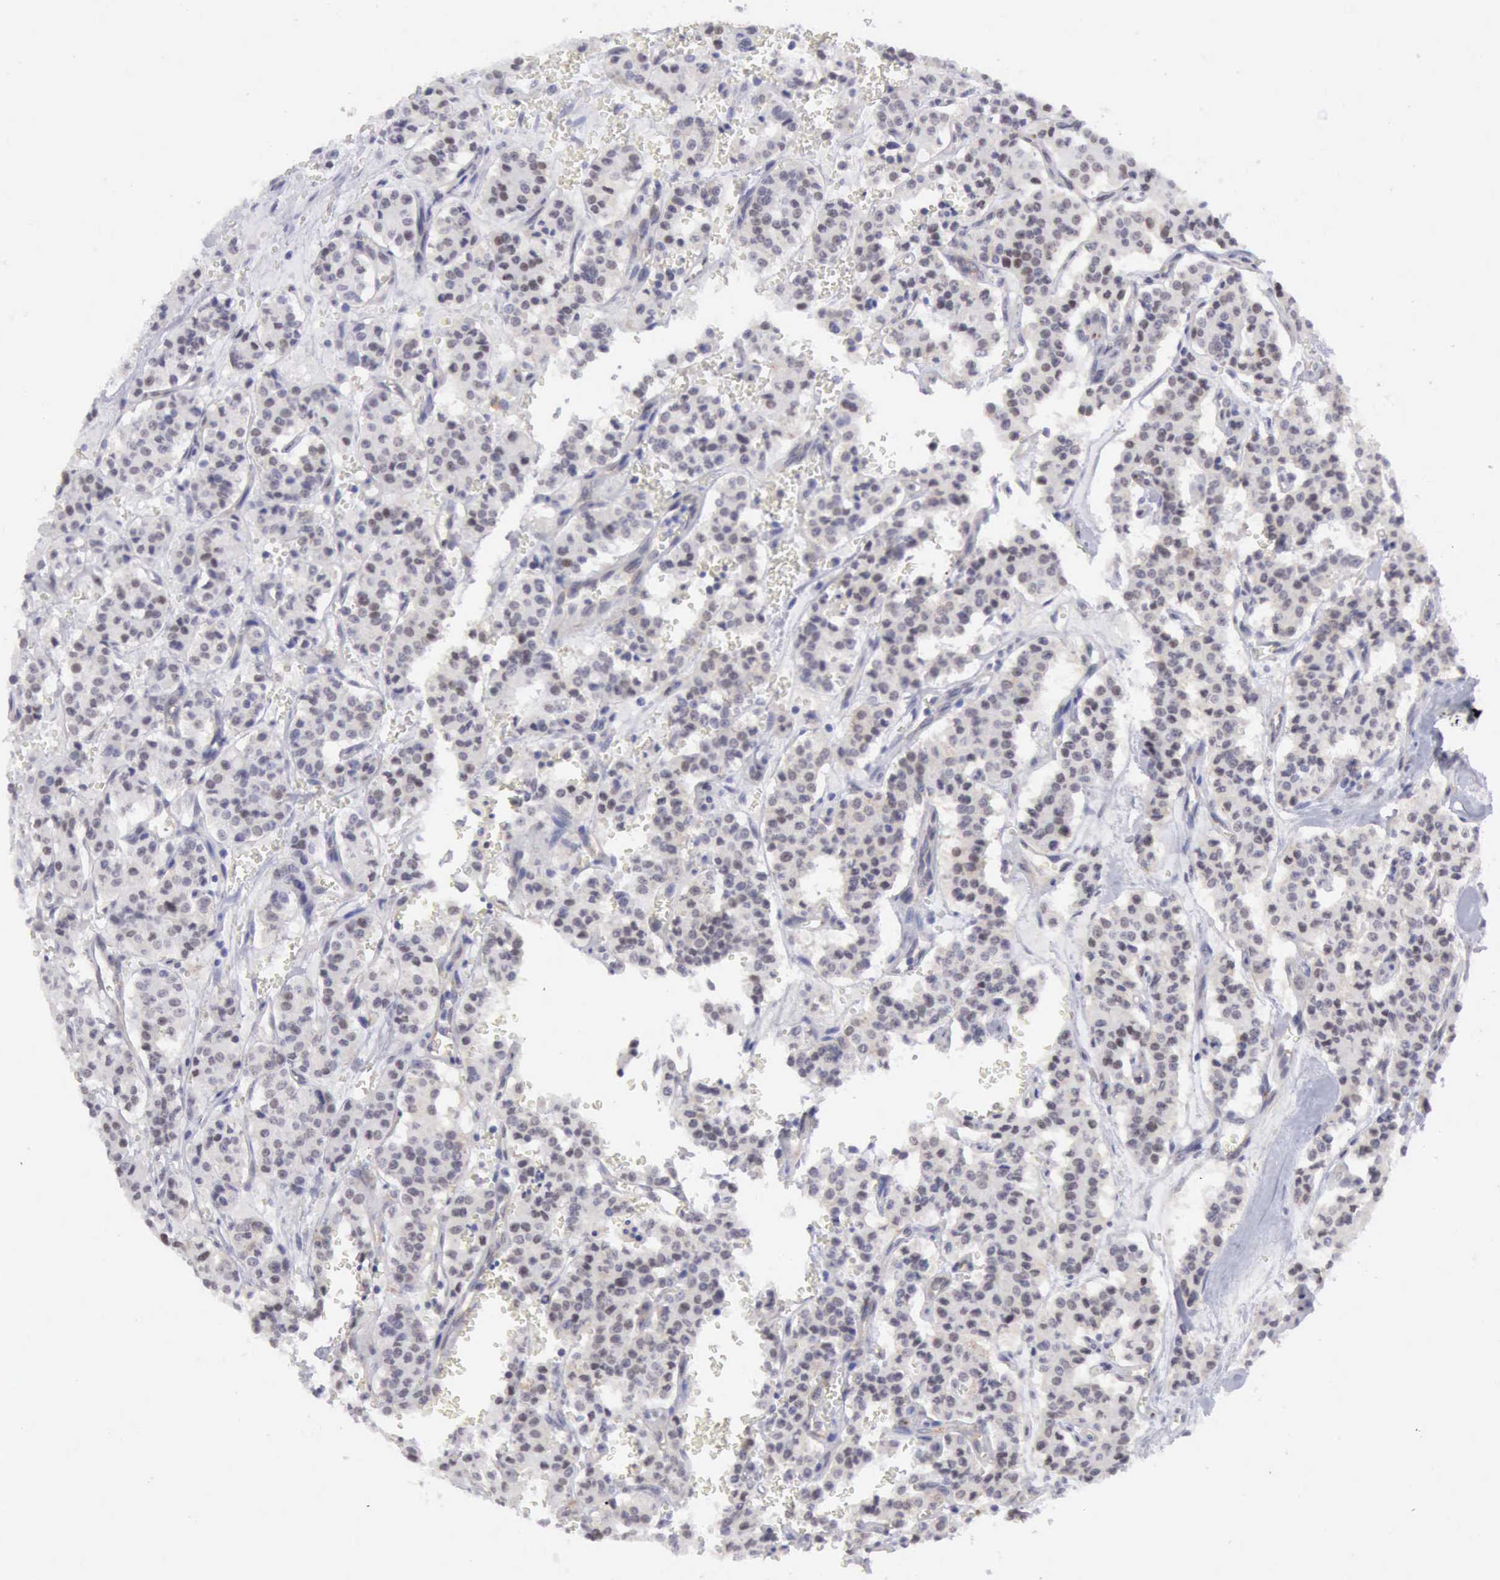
{"staining": {"intensity": "negative", "quantity": "none", "location": "none"}, "tissue": "carcinoid", "cell_type": "Tumor cells", "image_type": "cancer", "snomed": [{"axis": "morphology", "description": "Carcinoid, malignant, NOS"}, {"axis": "topography", "description": "Bronchus"}], "caption": "This photomicrograph is of carcinoid stained with IHC to label a protein in brown with the nuclei are counter-stained blue. There is no staining in tumor cells.", "gene": "TFRC", "patient": {"sex": "male", "age": 55}}